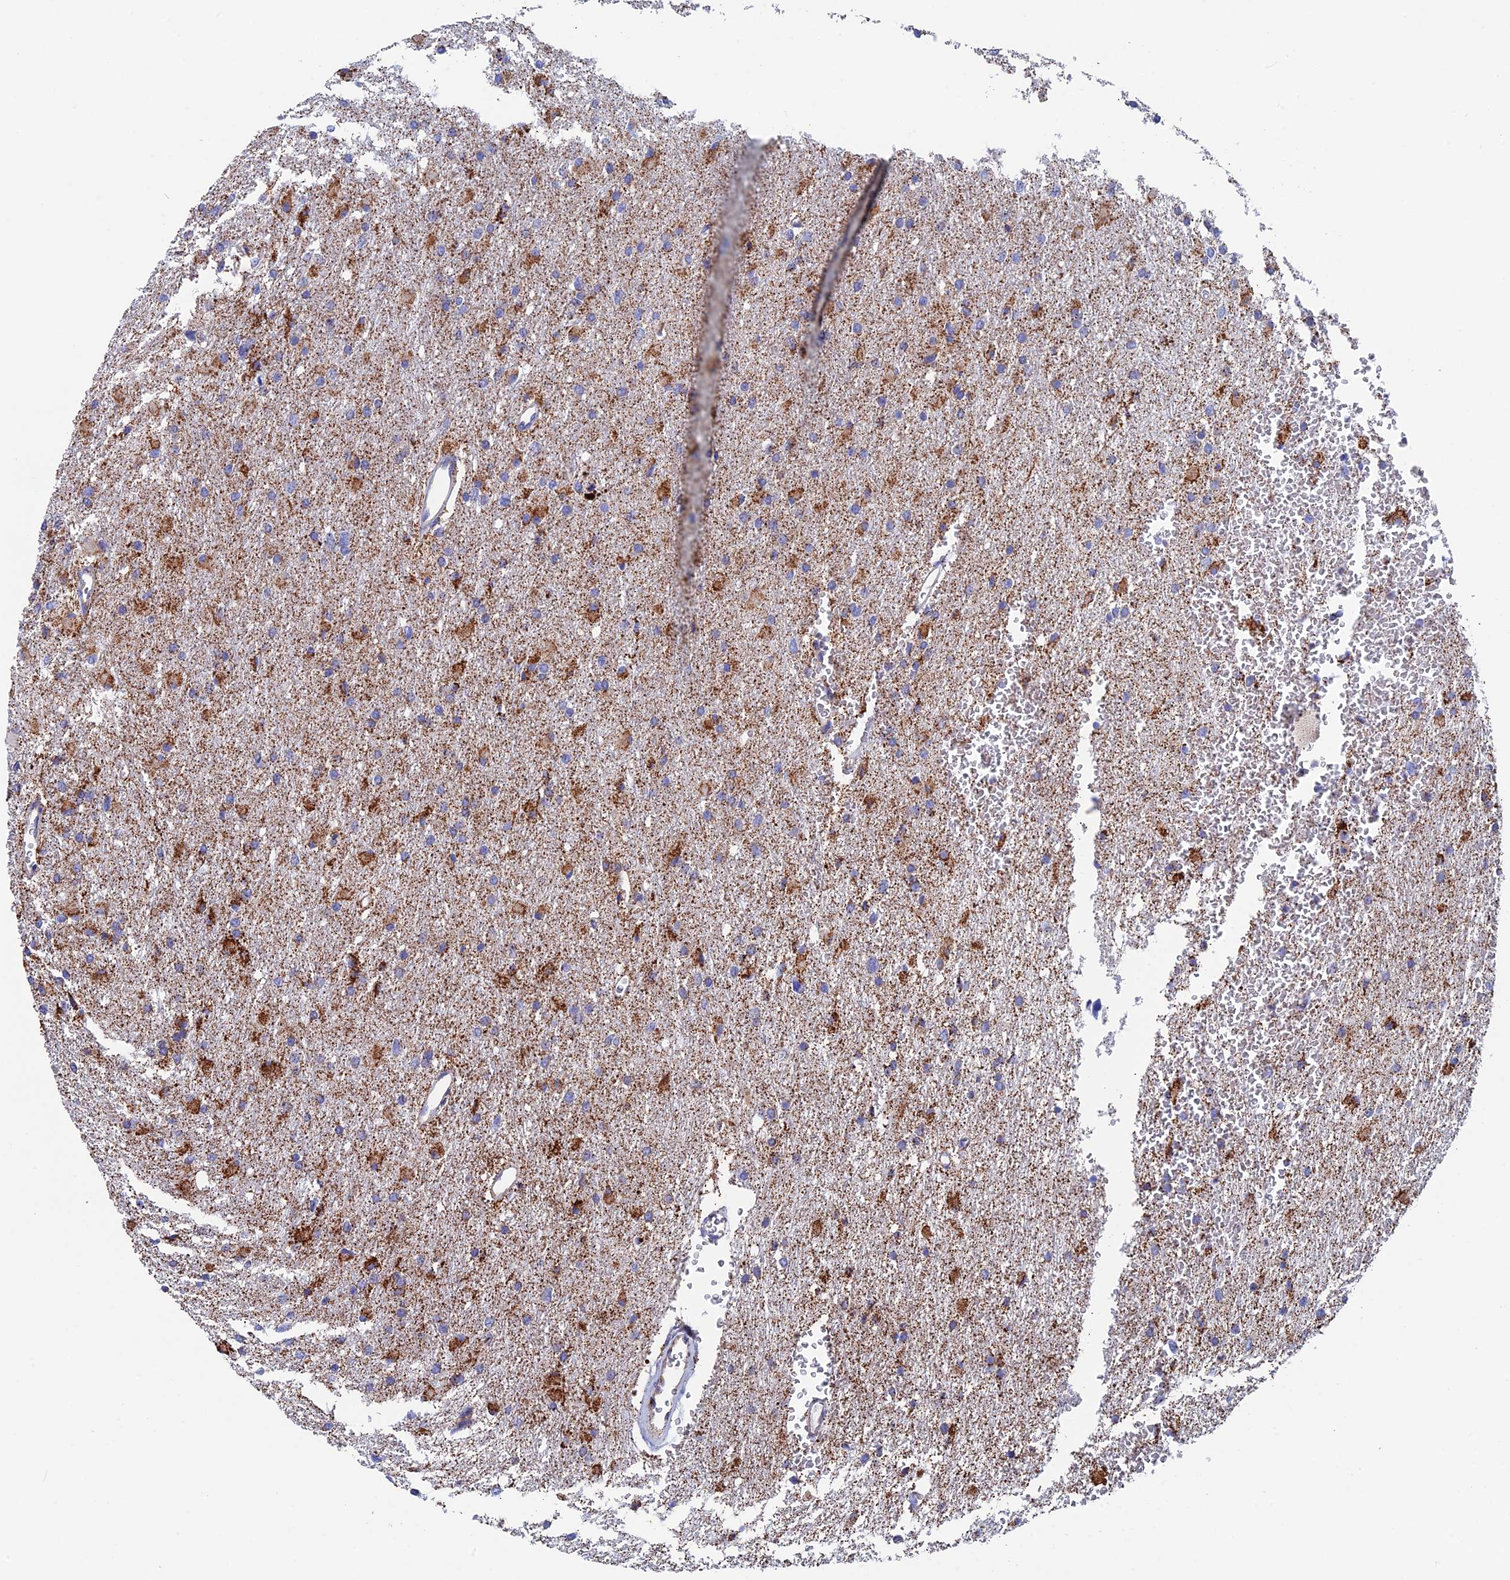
{"staining": {"intensity": "strong", "quantity": "<25%", "location": "cytoplasmic/membranous"}, "tissue": "glioma", "cell_type": "Tumor cells", "image_type": "cancer", "snomed": [{"axis": "morphology", "description": "Glioma, malignant, High grade"}, {"axis": "topography", "description": "Cerebral cortex"}], "caption": "Malignant glioma (high-grade) stained for a protein (brown) demonstrates strong cytoplasmic/membranous positive staining in about <25% of tumor cells.", "gene": "WDR83", "patient": {"sex": "female", "age": 36}}